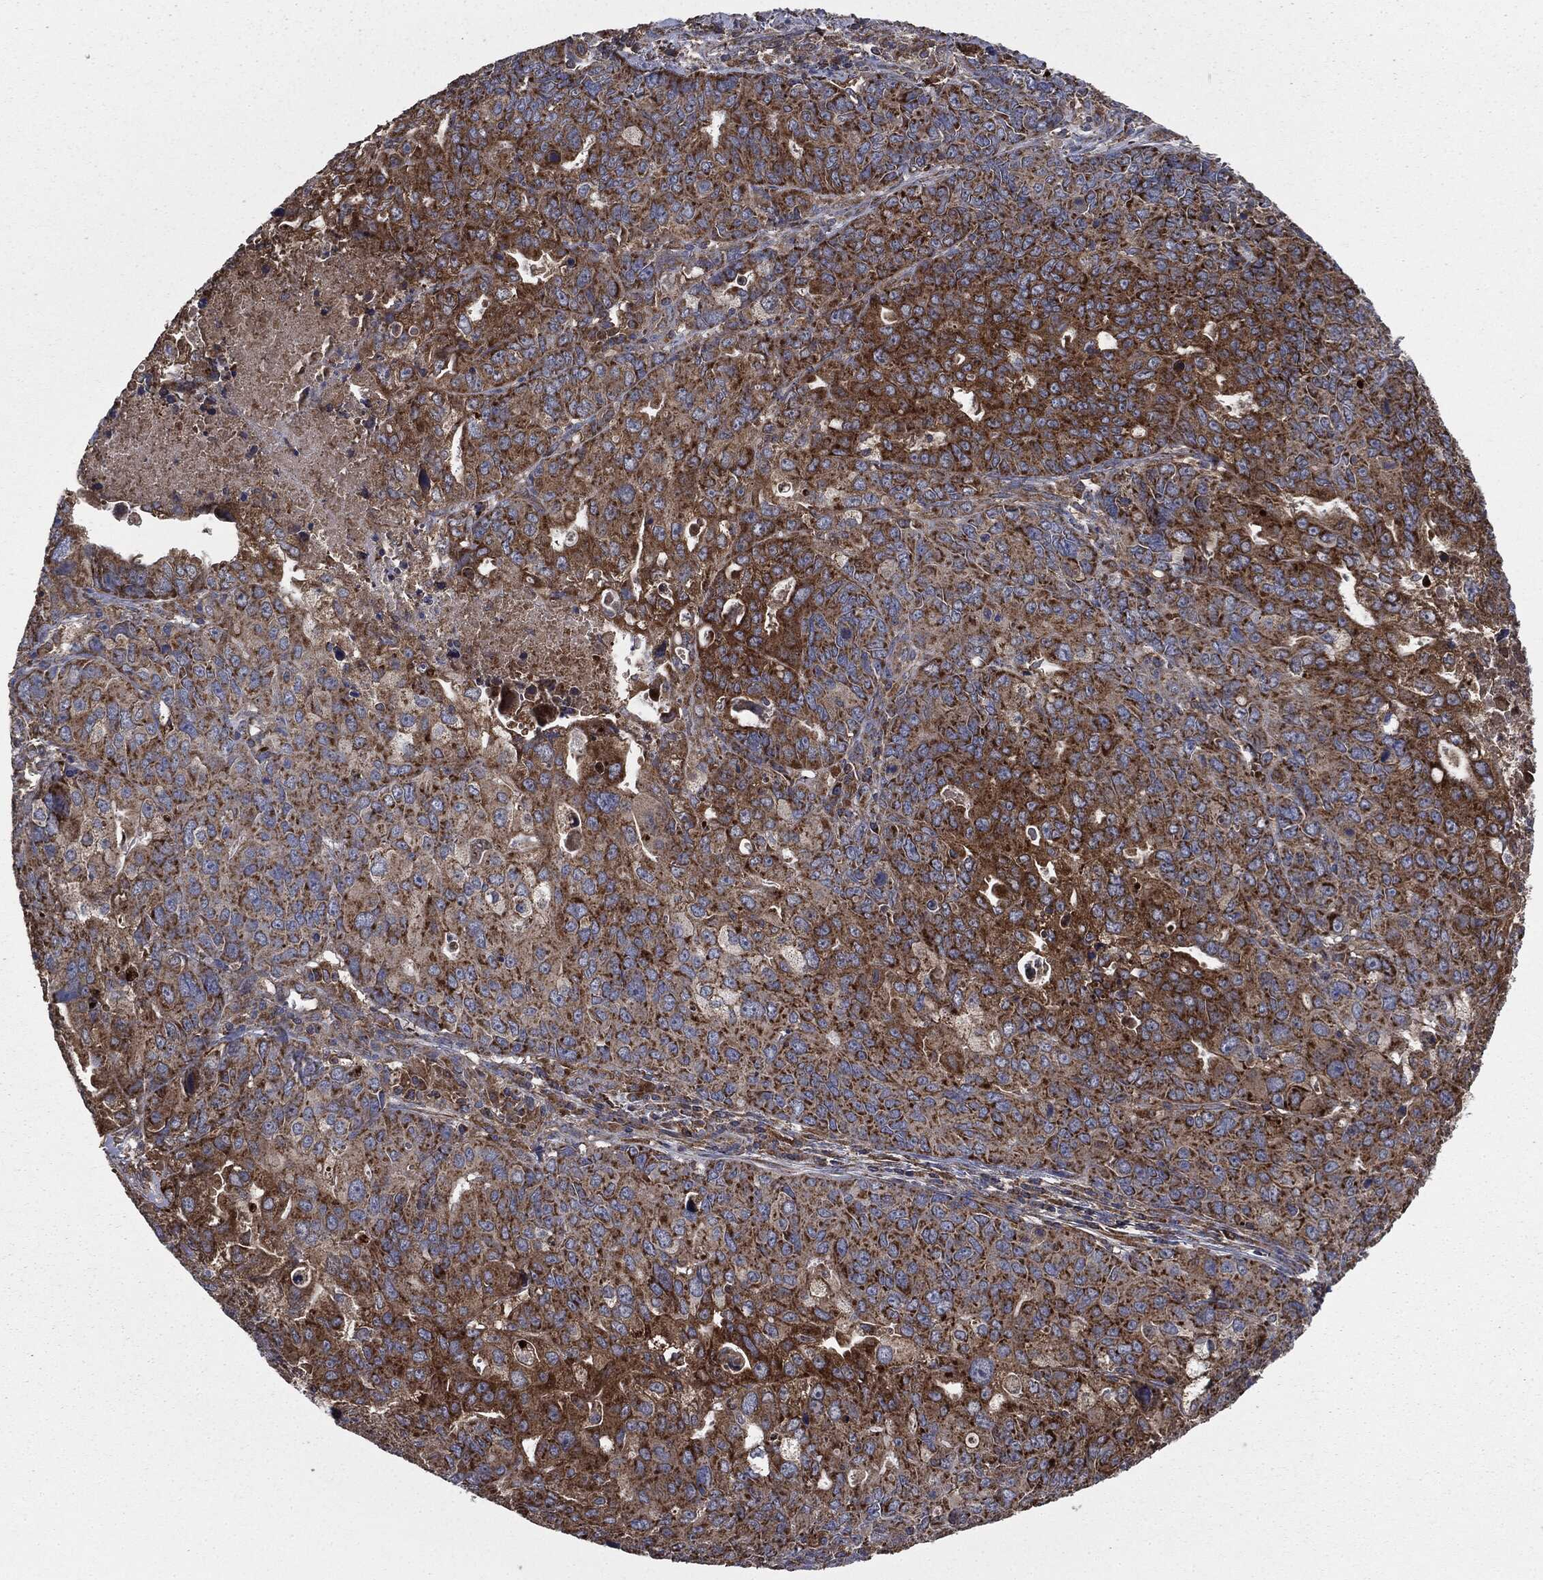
{"staining": {"intensity": "strong", "quantity": ">75%", "location": "cytoplasmic/membranous"}, "tissue": "endometrial cancer", "cell_type": "Tumor cells", "image_type": "cancer", "snomed": [{"axis": "morphology", "description": "Adenocarcinoma, NOS"}, {"axis": "topography", "description": "Uterus"}], "caption": "Endometrial cancer stained with IHC displays strong cytoplasmic/membranous positivity in approximately >75% of tumor cells. The protein of interest is shown in brown color, while the nuclei are stained blue.", "gene": "MAPK6", "patient": {"sex": "female", "age": 79}}